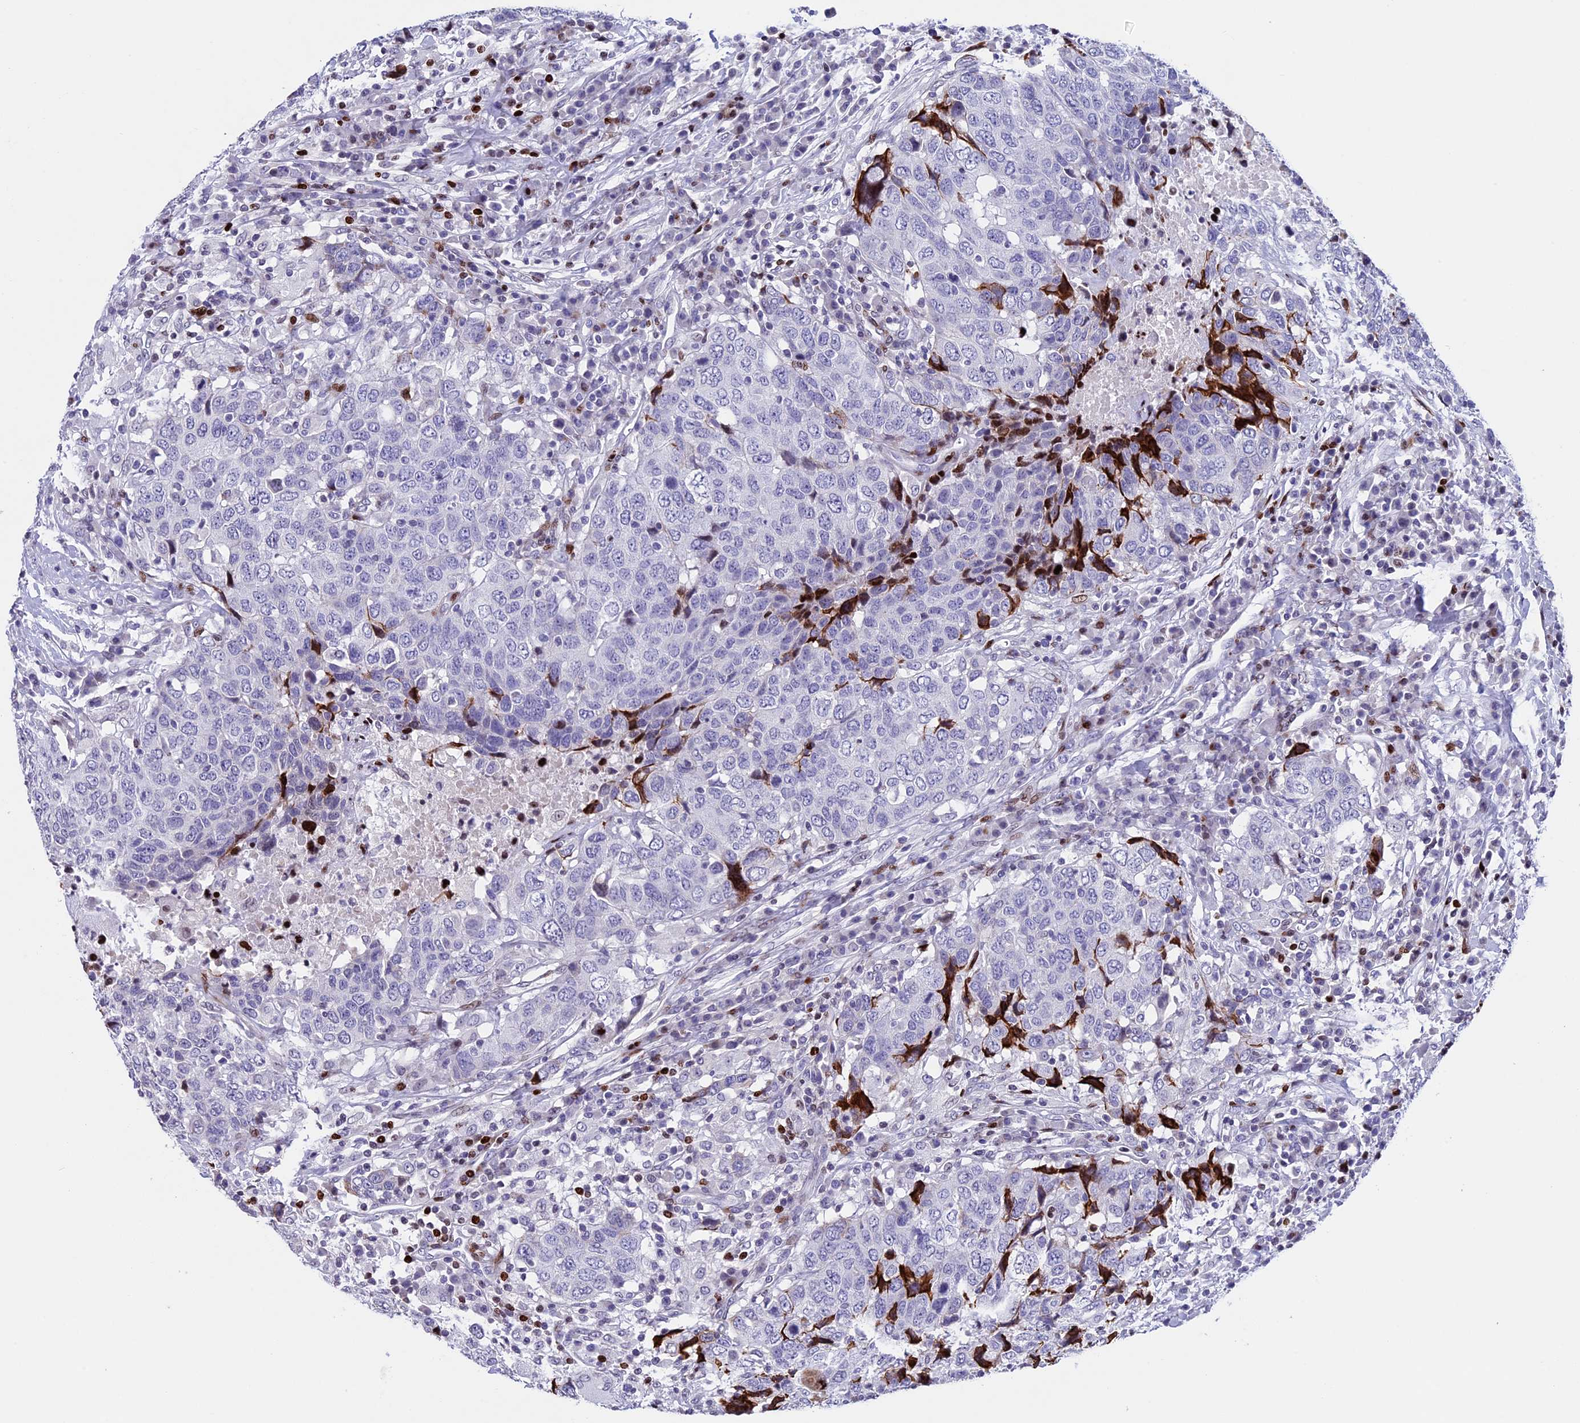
{"staining": {"intensity": "strong", "quantity": "<25%", "location": "cytoplasmic/membranous"}, "tissue": "head and neck cancer", "cell_type": "Tumor cells", "image_type": "cancer", "snomed": [{"axis": "morphology", "description": "Squamous cell carcinoma, NOS"}, {"axis": "topography", "description": "Head-Neck"}], "caption": "This histopathology image demonstrates immunohistochemistry (IHC) staining of human head and neck cancer, with medium strong cytoplasmic/membranous expression in approximately <25% of tumor cells.", "gene": "BTBD3", "patient": {"sex": "male", "age": 66}}